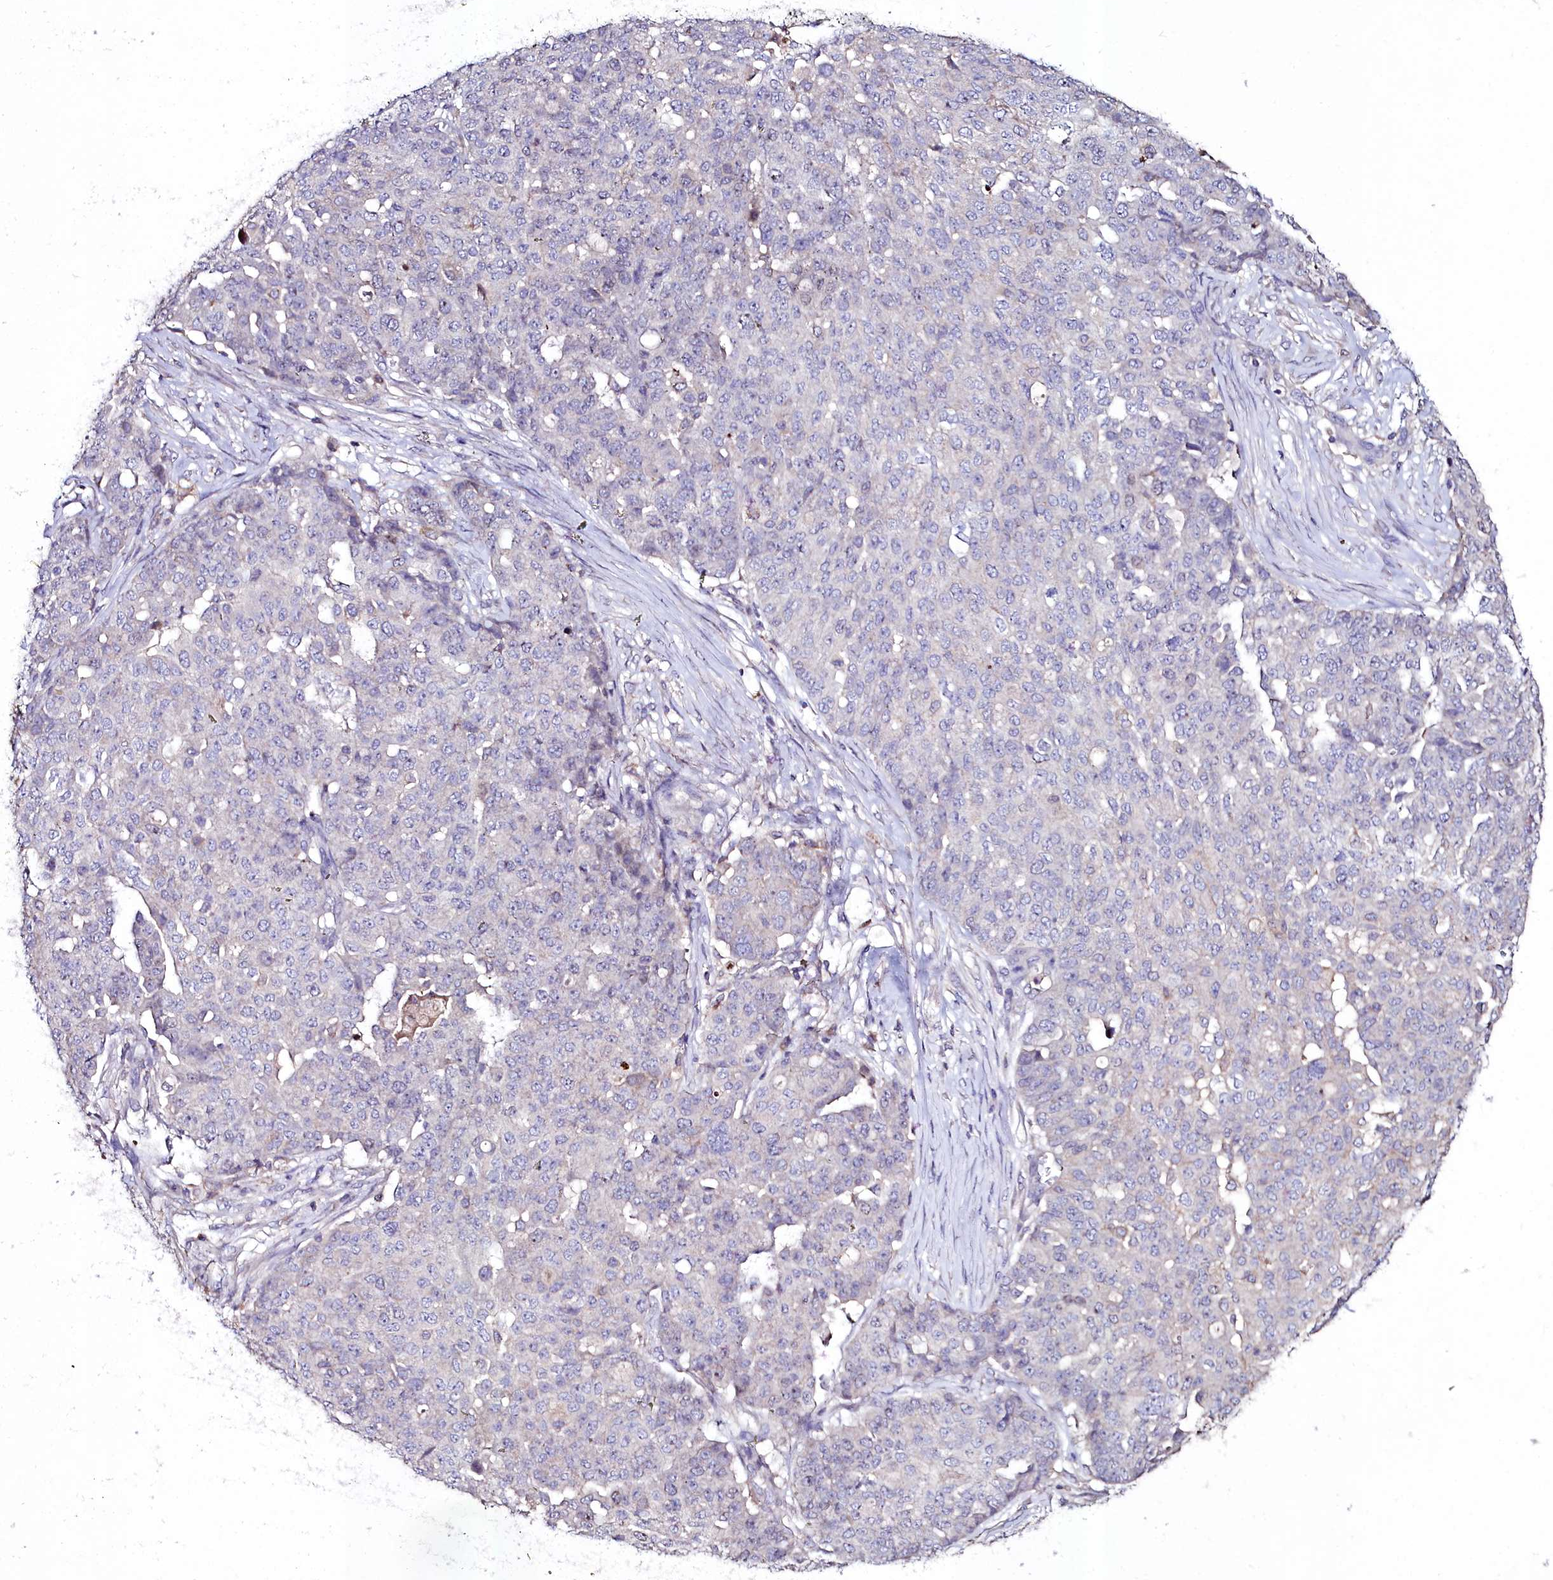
{"staining": {"intensity": "negative", "quantity": "none", "location": "none"}, "tissue": "ovarian cancer", "cell_type": "Tumor cells", "image_type": "cancer", "snomed": [{"axis": "morphology", "description": "Cystadenocarcinoma, serous, NOS"}, {"axis": "topography", "description": "Soft tissue"}, {"axis": "topography", "description": "Ovary"}], "caption": "Tumor cells show no significant positivity in ovarian cancer (serous cystadenocarcinoma).", "gene": "AMBRA1", "patient": {"sex": "female", "age": 57}}